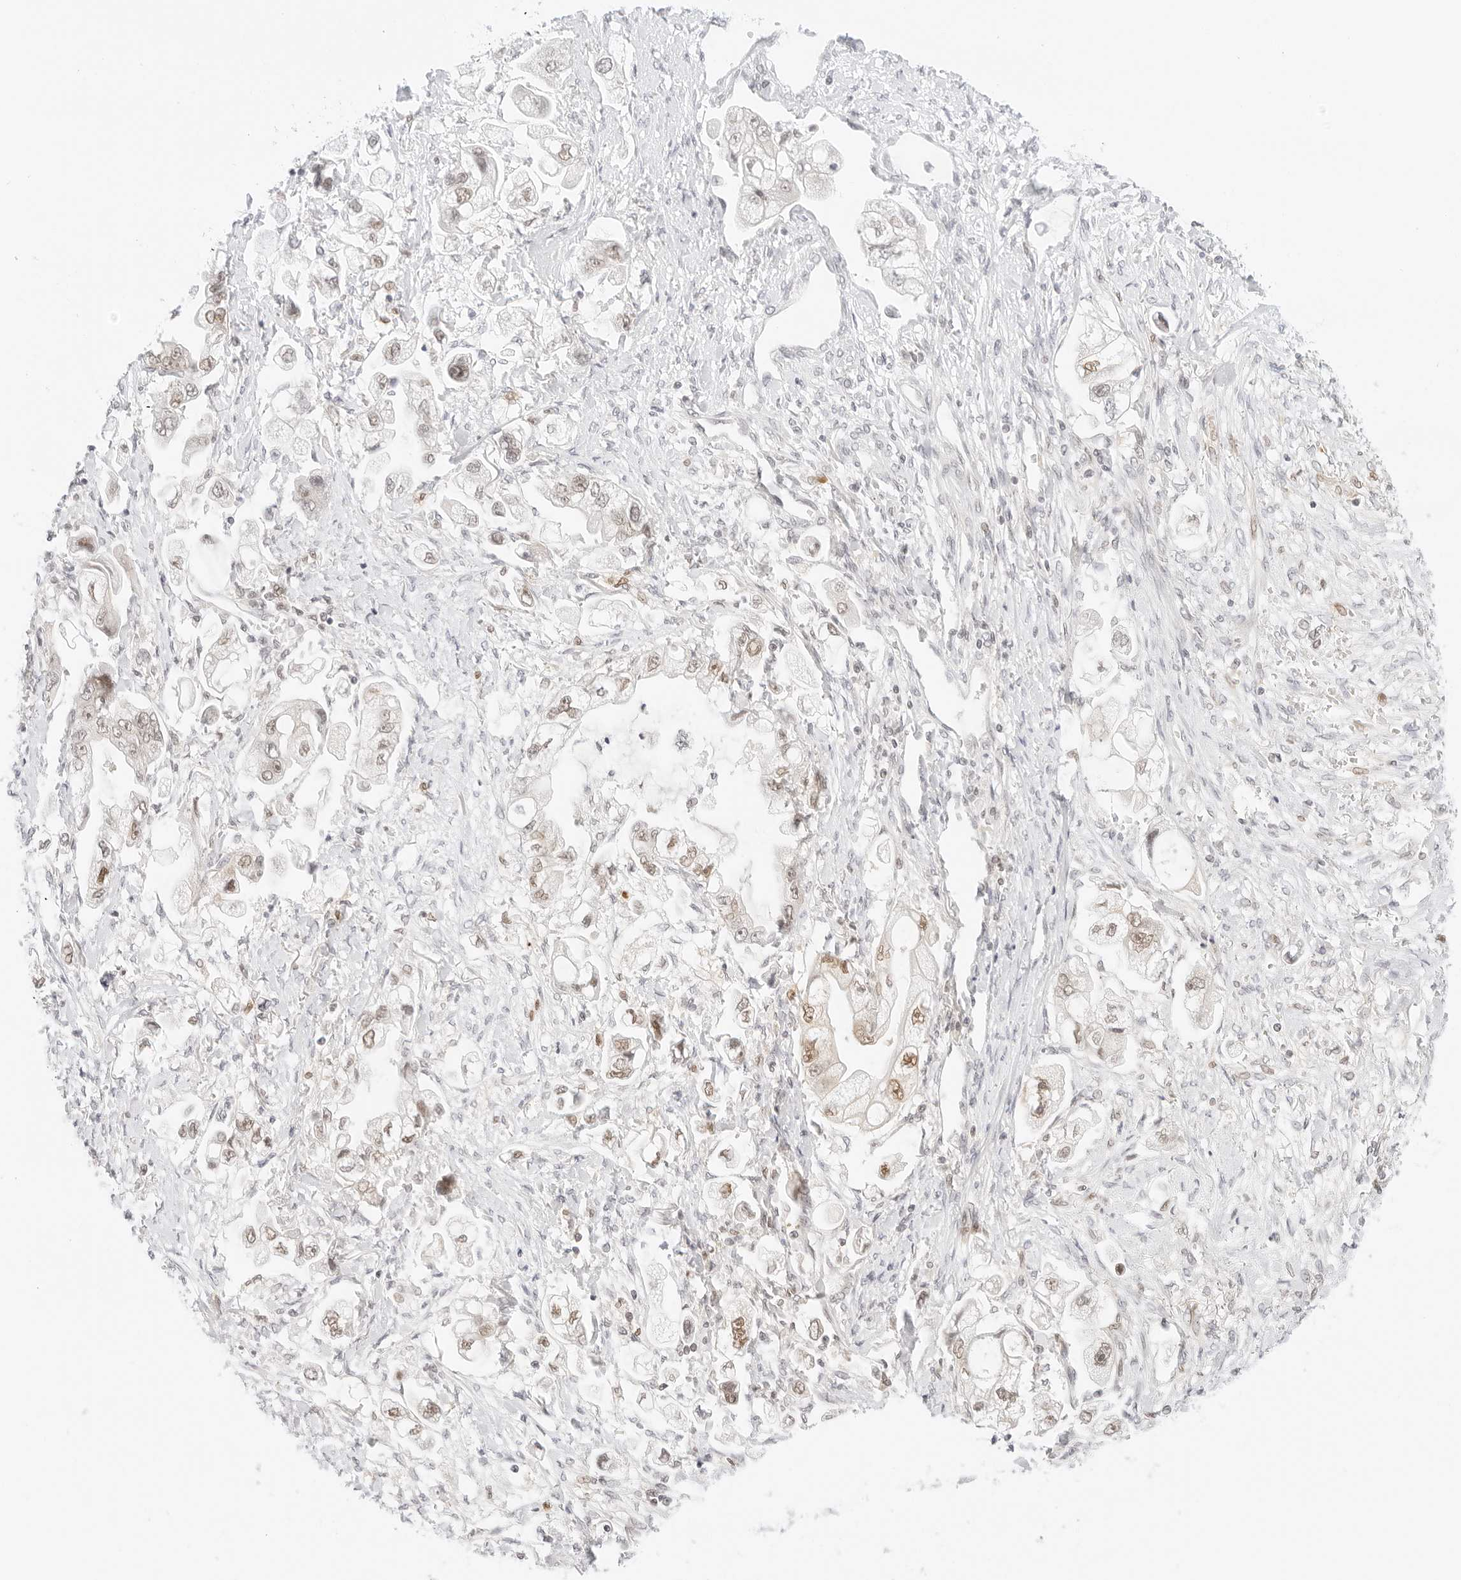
{"staining": {"intensity": "moderate", "quantity": "<25%", "location": "nuclear"}, "tissue": "stomach cancer", "cell_type": "Tumor cells", "image_type": "cancer", "snomed": [{"axis": "morphology", "description": "Adenocarcinoma, NOS"}, {"axis": "topography", "description": "Stomach"}], "caption": "A high-resolution histopathology image shows immunohistochemistry (IHC) staining of stomach adenocarcinoma, which shows moderate nuclear expression in approximately <25% of tumor cells.", "gene": "POLR3C", "patient": {"sex": "male", "age": 62}}